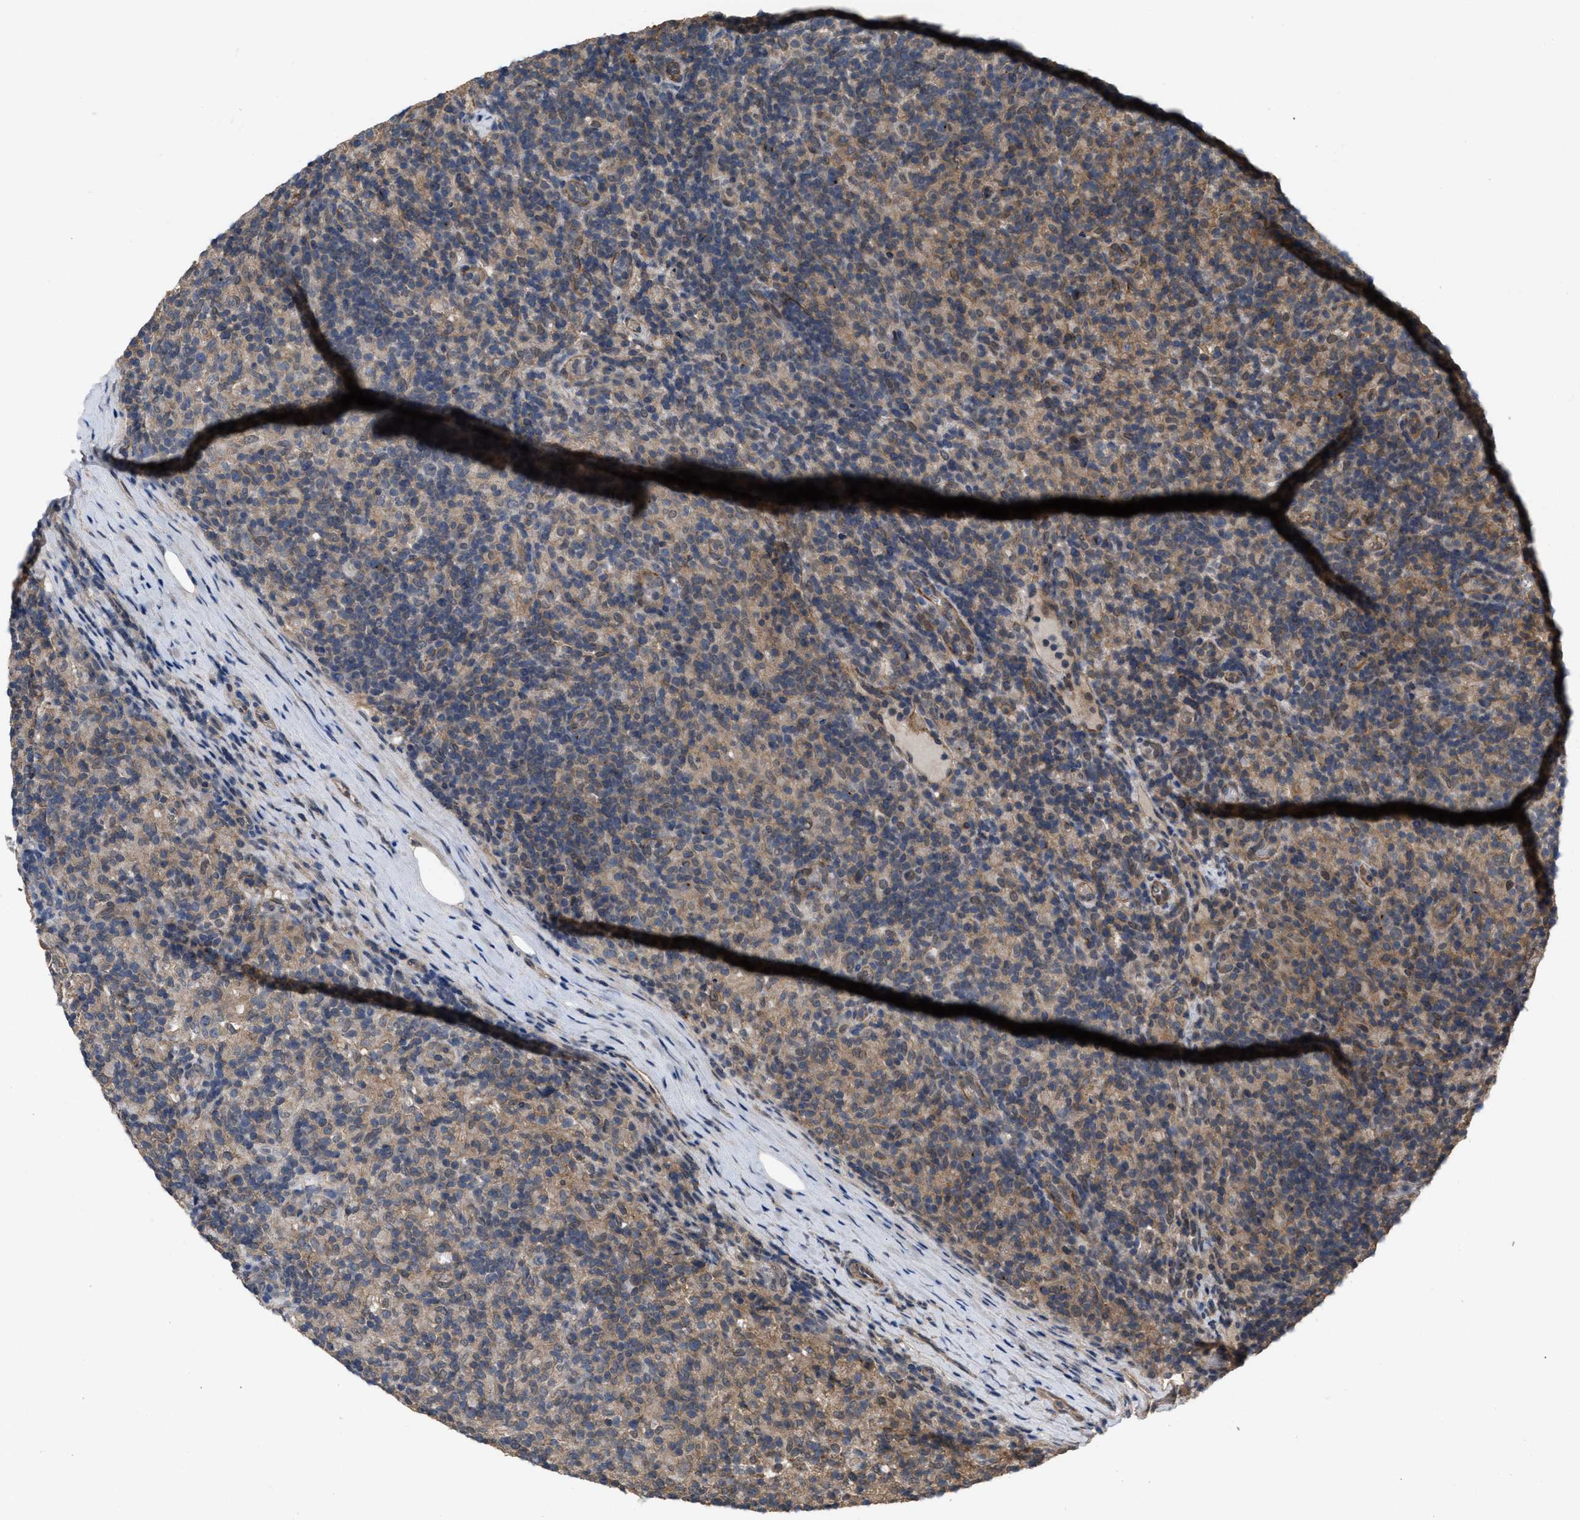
{"staining": {"intensity": "negative", "quantity": "none", "location": "none"}, "tissue": "lymphoma", "cell_type": "Tumor cells", "image_type": "cancer", "snomed": [{"axis": "morphology", "description": "Hodgkin's disease, NOS"}, {"axis": "topography", "description": "Lymph node"}], "caption": "Tumor cells show no significant positivity in lymphoma.", "gene": "UTRN", "patient": {"sex": "male", "age": 70}}